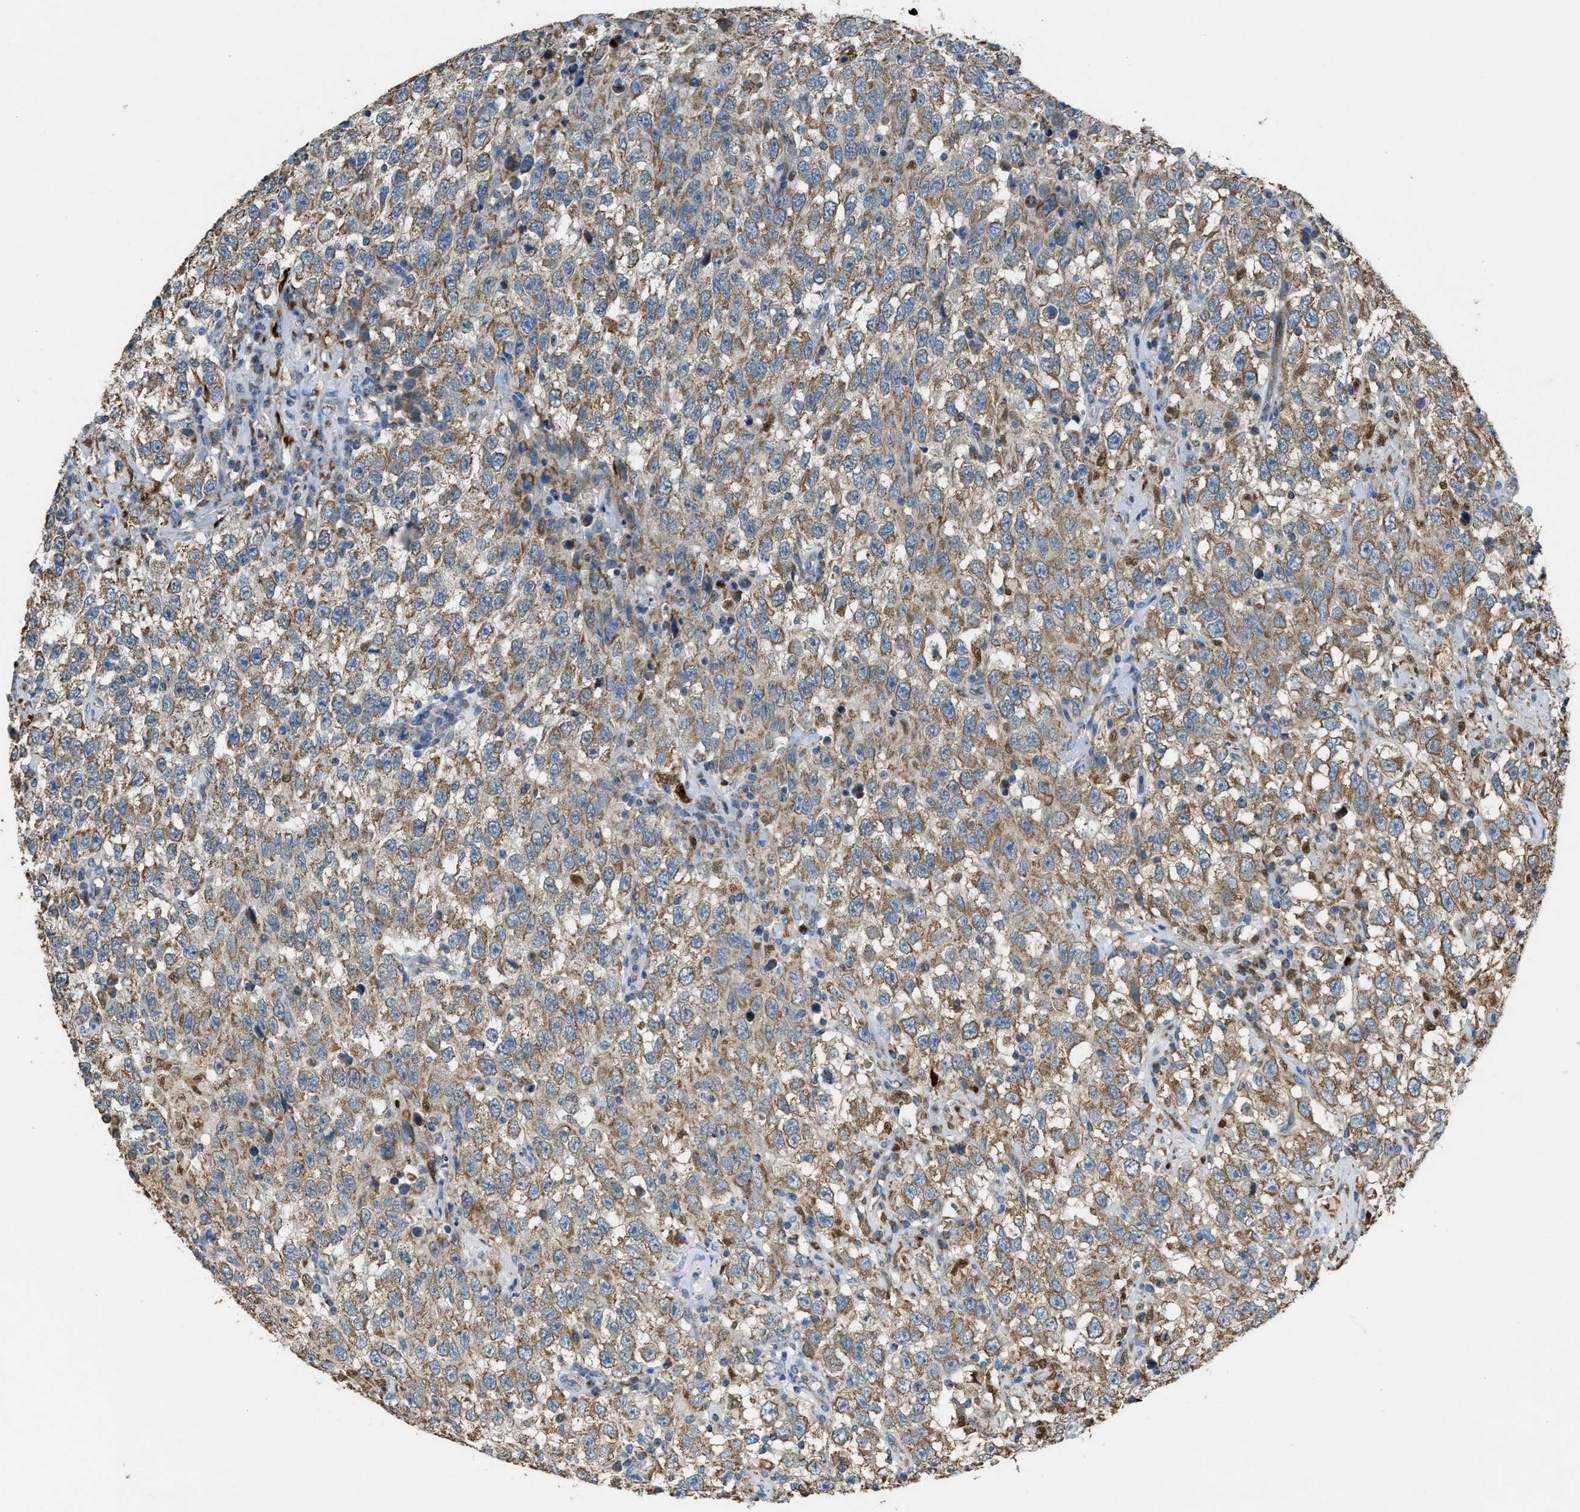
{"staining": {"intensity": "moderate", "quantity": ">75%", "location": "cytoplasmic/membranous"}, "tissue": "testis cancer", "cell_type": "Tumor cells", "image_type": "cancer", "snomed": [{"axis": "morphology", "description": "Seminoma, NOS"}, {"axis": "topography", "description": "Testis"}], "caption": "Testis cancer stained with a brown dye displays moderate cytoplasmic/membranous positive staining in approximately >75% of tumor cells.", "gene": "SLC25A11", "patient": {"sex": "male", "age": 41}}